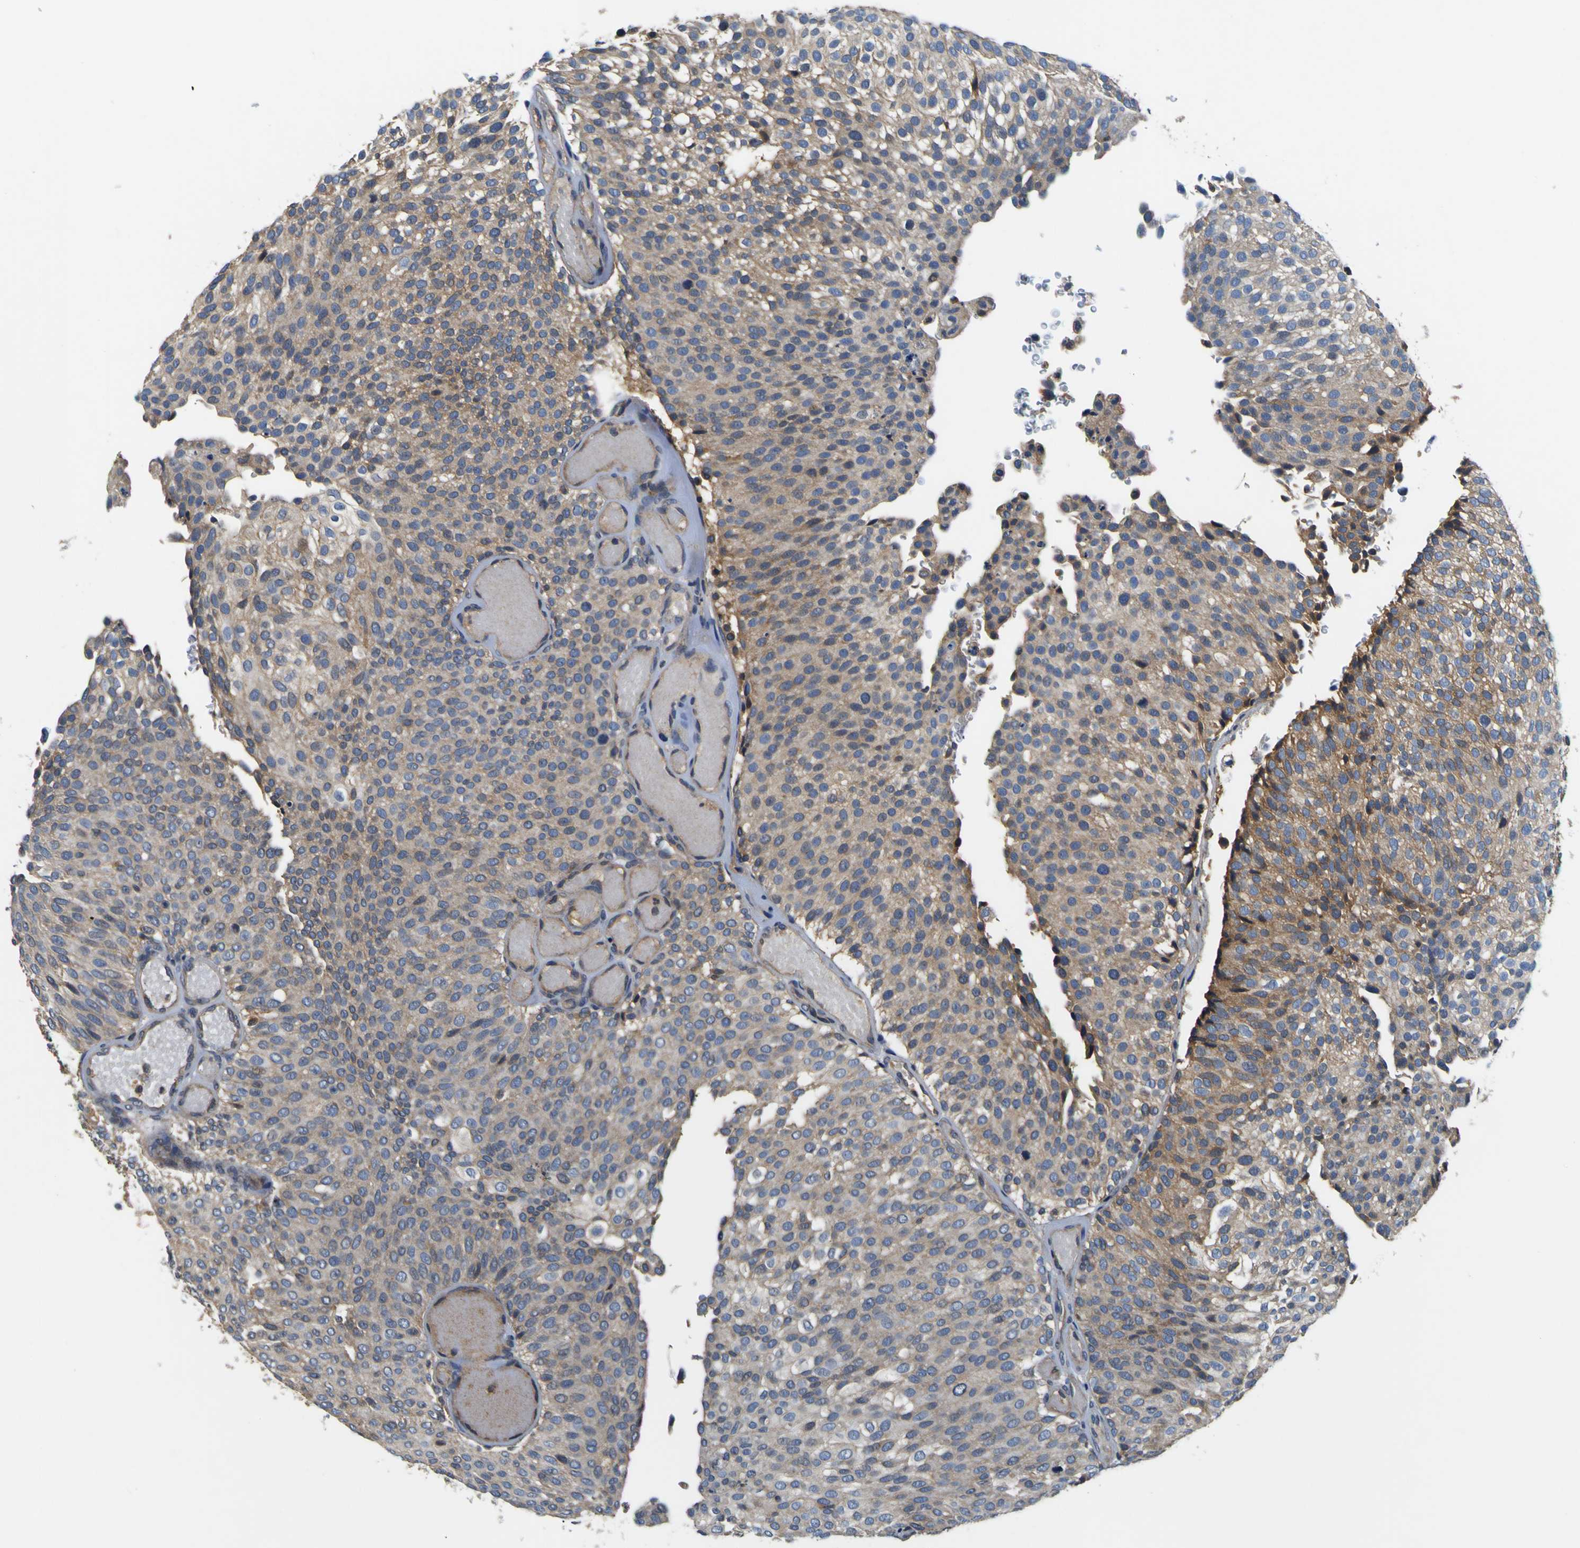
{"staining": {"intensity": "moderate", "quantity": "25%-75%", "location": "cytoplasmic/membranous"}, "tissue": "urothelial cancer", "cell_type": "Tumor cells", "image_type": "cancer", "snomed": [{"axis": "morphology", "description": "Urothelial carcinoma, Low grade"}, {"axis": "topography", "description": "Urinary bladder"}], "caption": "The immunohistochemical stain highlights moderate cytoplasmic/membranous staining in tumor cells of urothelial cancer tissue.", "gene": "EPHB4", "patient": {"sex": "male", "age": 78}}